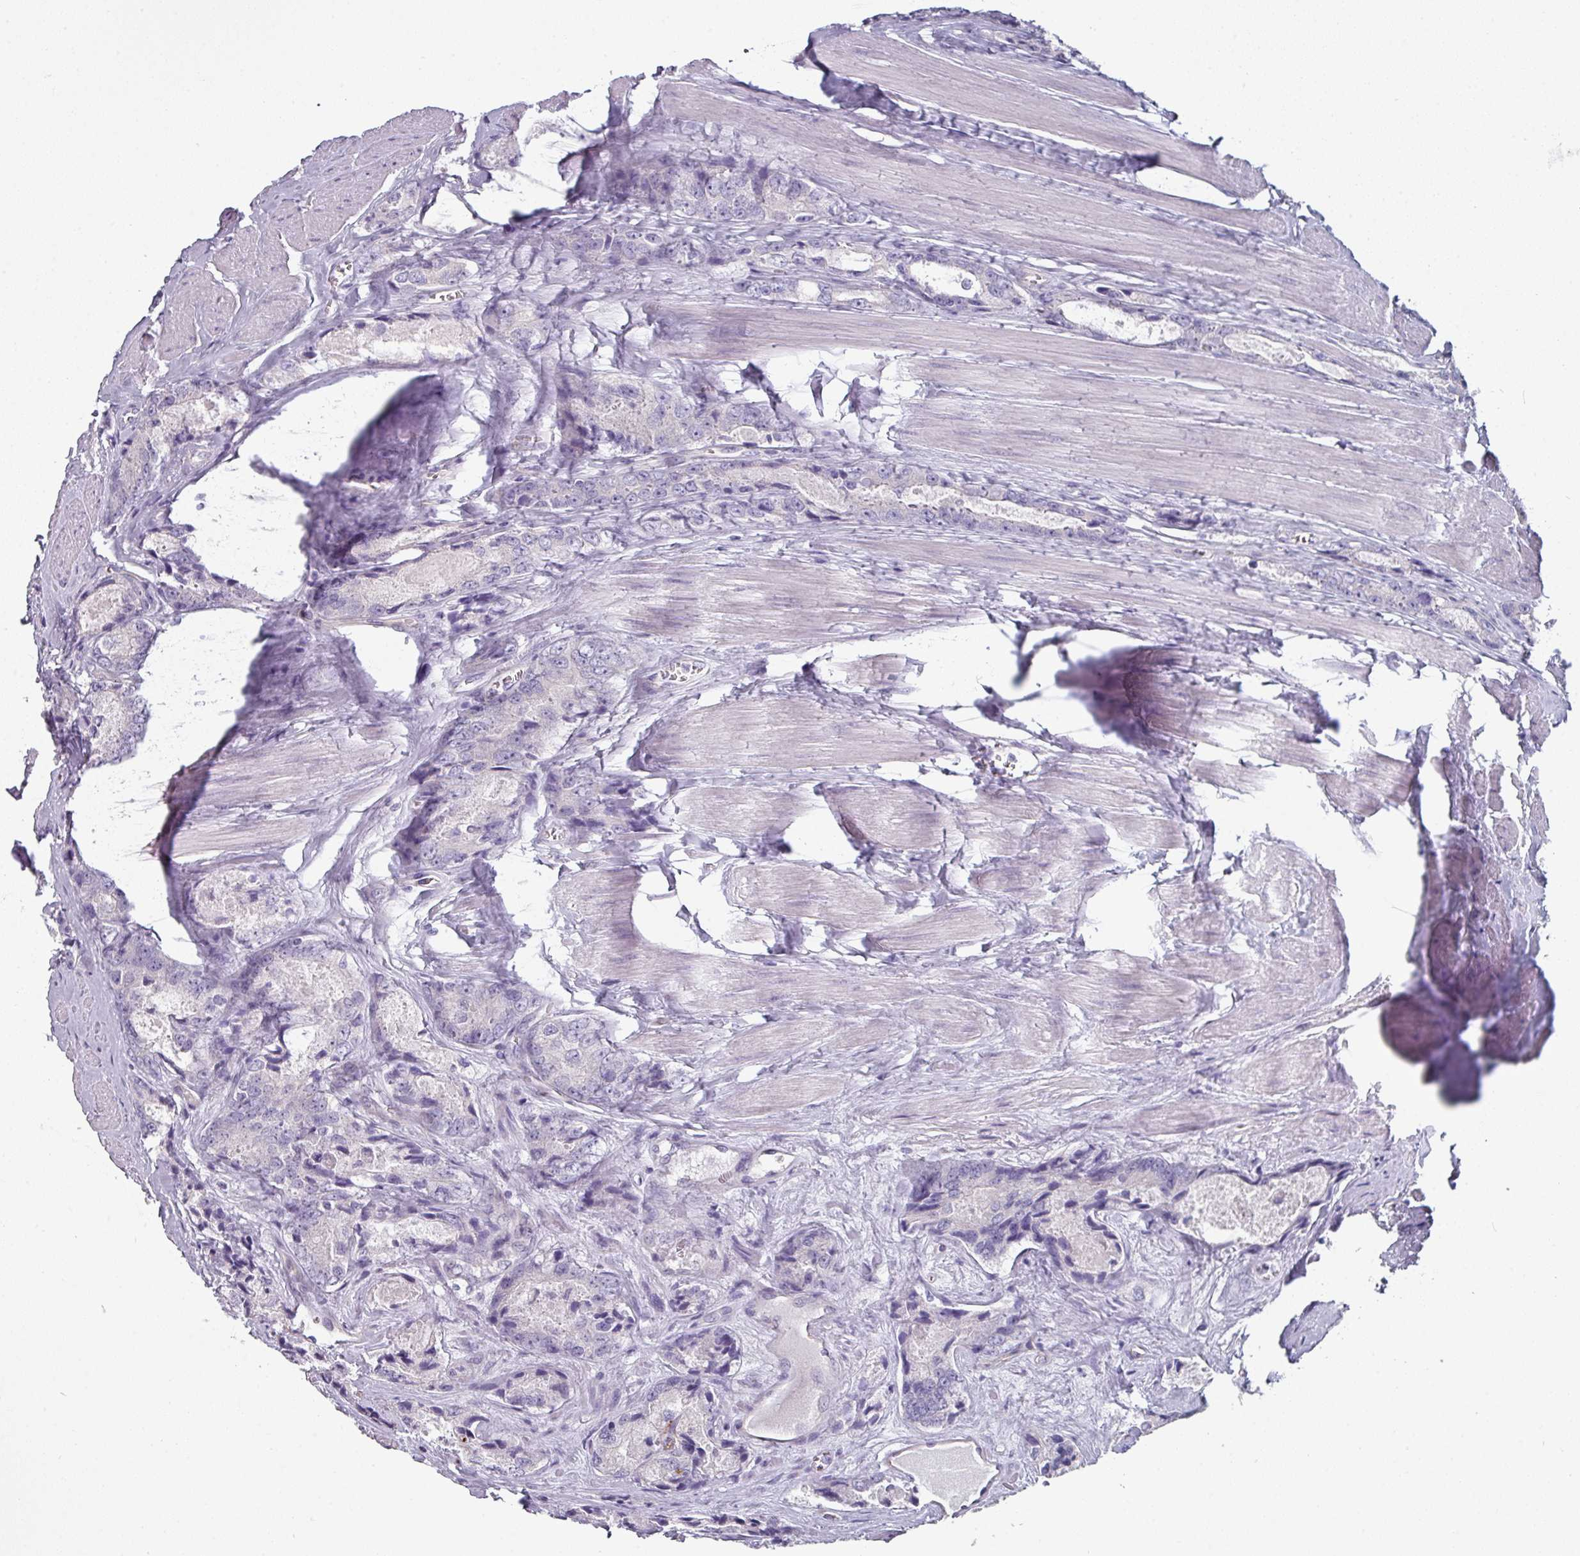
{"staining": {"intensity": "negative", "quantity": "none", "location": "none"}, "tissue": "prostate cancer", "cell_type": "Tumor cells", "image_type": "cancer", "snomed": [{"axis": "morphology", "description": "Adenocarcinoma, Low grade"}, {"axis": "topography", "description": "Prostate"}], "caption": "High power microscopy image of an IHC micrograph of prostate adenocarcinoma (low-grade), revealing no significant positivity in tumor cells. (DAB immunohistochemistry (IHC) visualized using brightfield microscopy, high magnification).", "gene": "SLC17A7", "patient": {"sex": "male", "age": 68}}